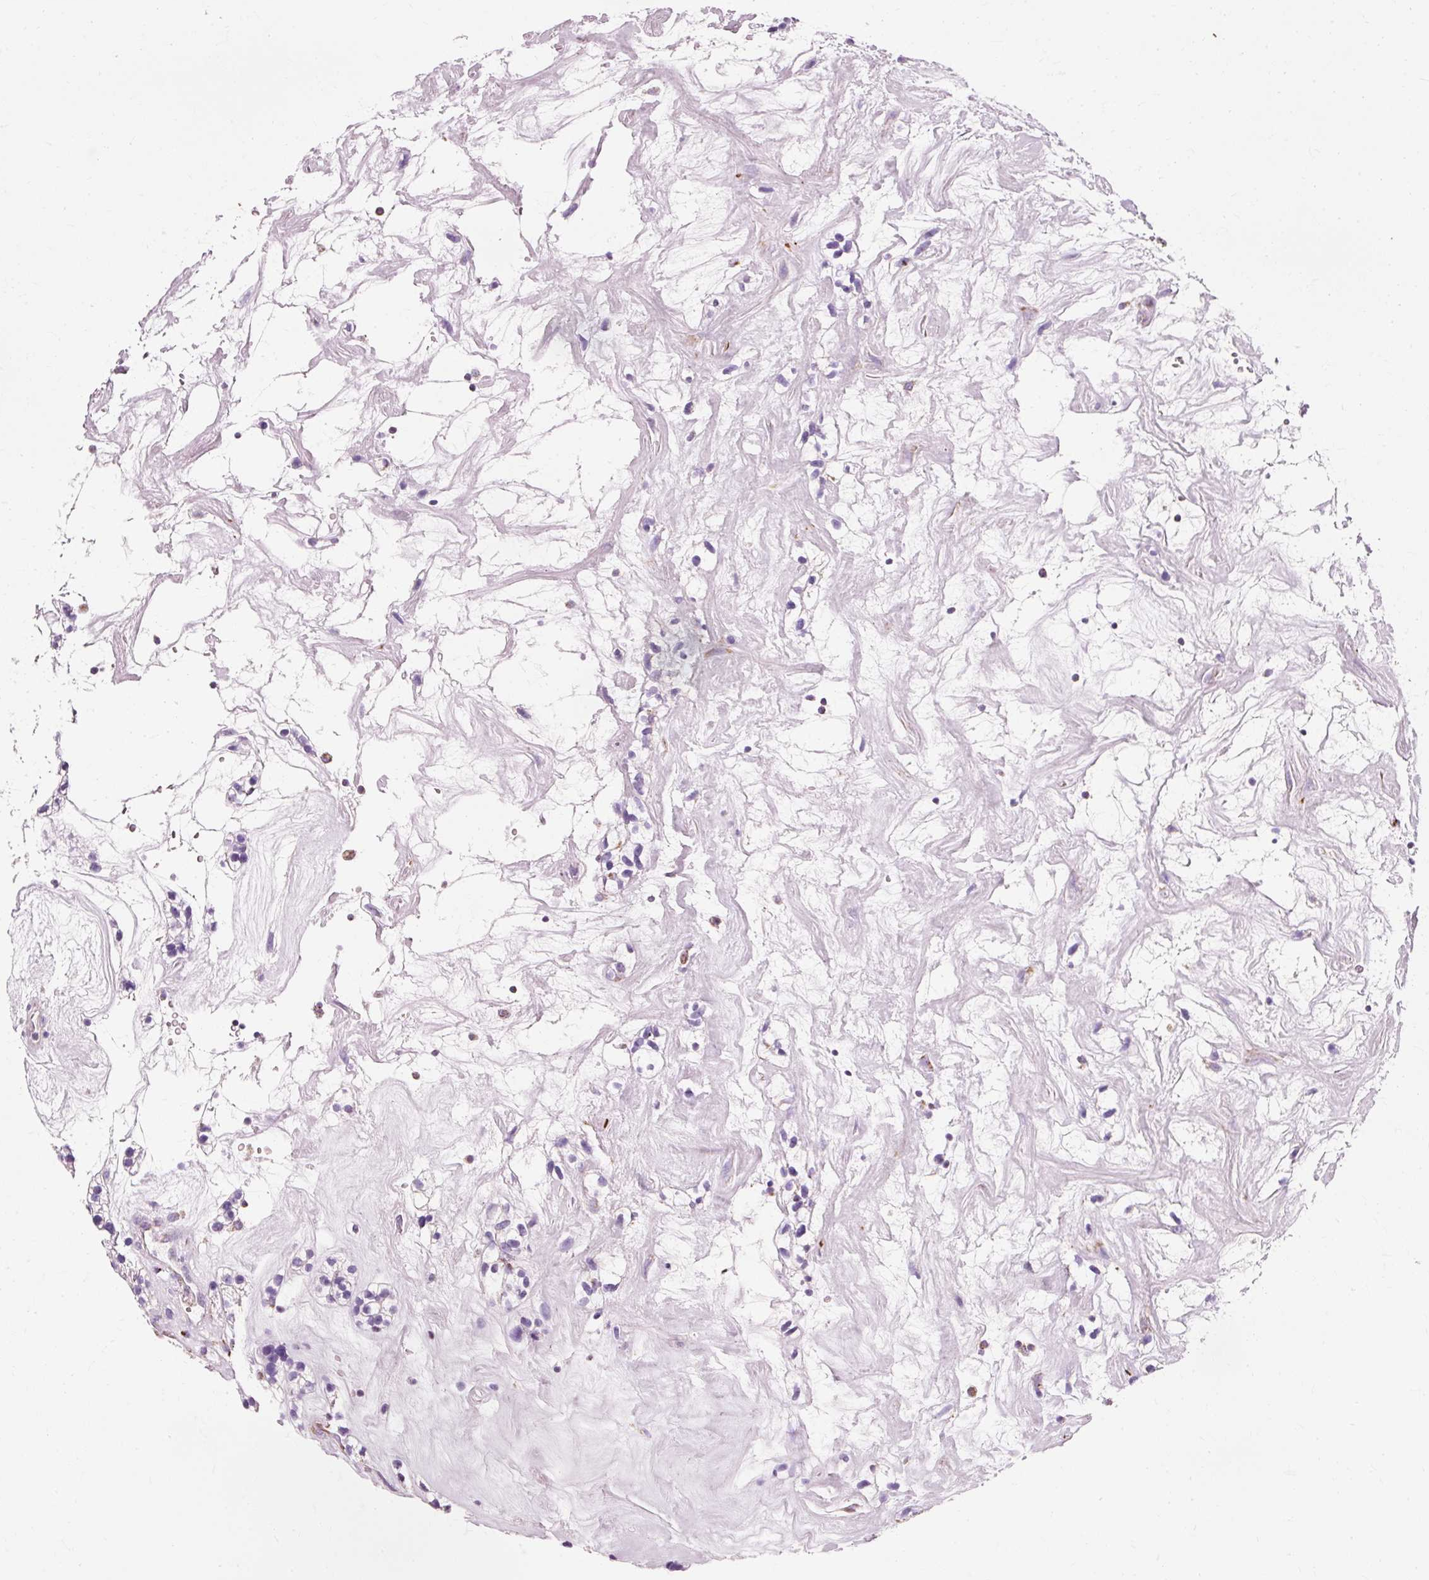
{"staining": {"intensity": "negative", "quantity": "none", "location": "none"}, "tissue": "renal cancer", "cell_type": "Tumor cells", "image_type": "cancer", "snomed": [{"axis": "morphology", "description": "Adenocarcinoma, NOS"}, {"axis": "topography", "description": "Kidney"}], "caption": "Immunohistochemistry image of neoplastic tissue: human adenocarcinoma (renal) stained with DAB reveals no significant protein positivity in tumor cells. The staining is performed using DAB brown chromogen with nuclei counter-stained in using hematoxylin.", "gene": "ATP5PO", "patient": {"sex": "female", "age": 57}}